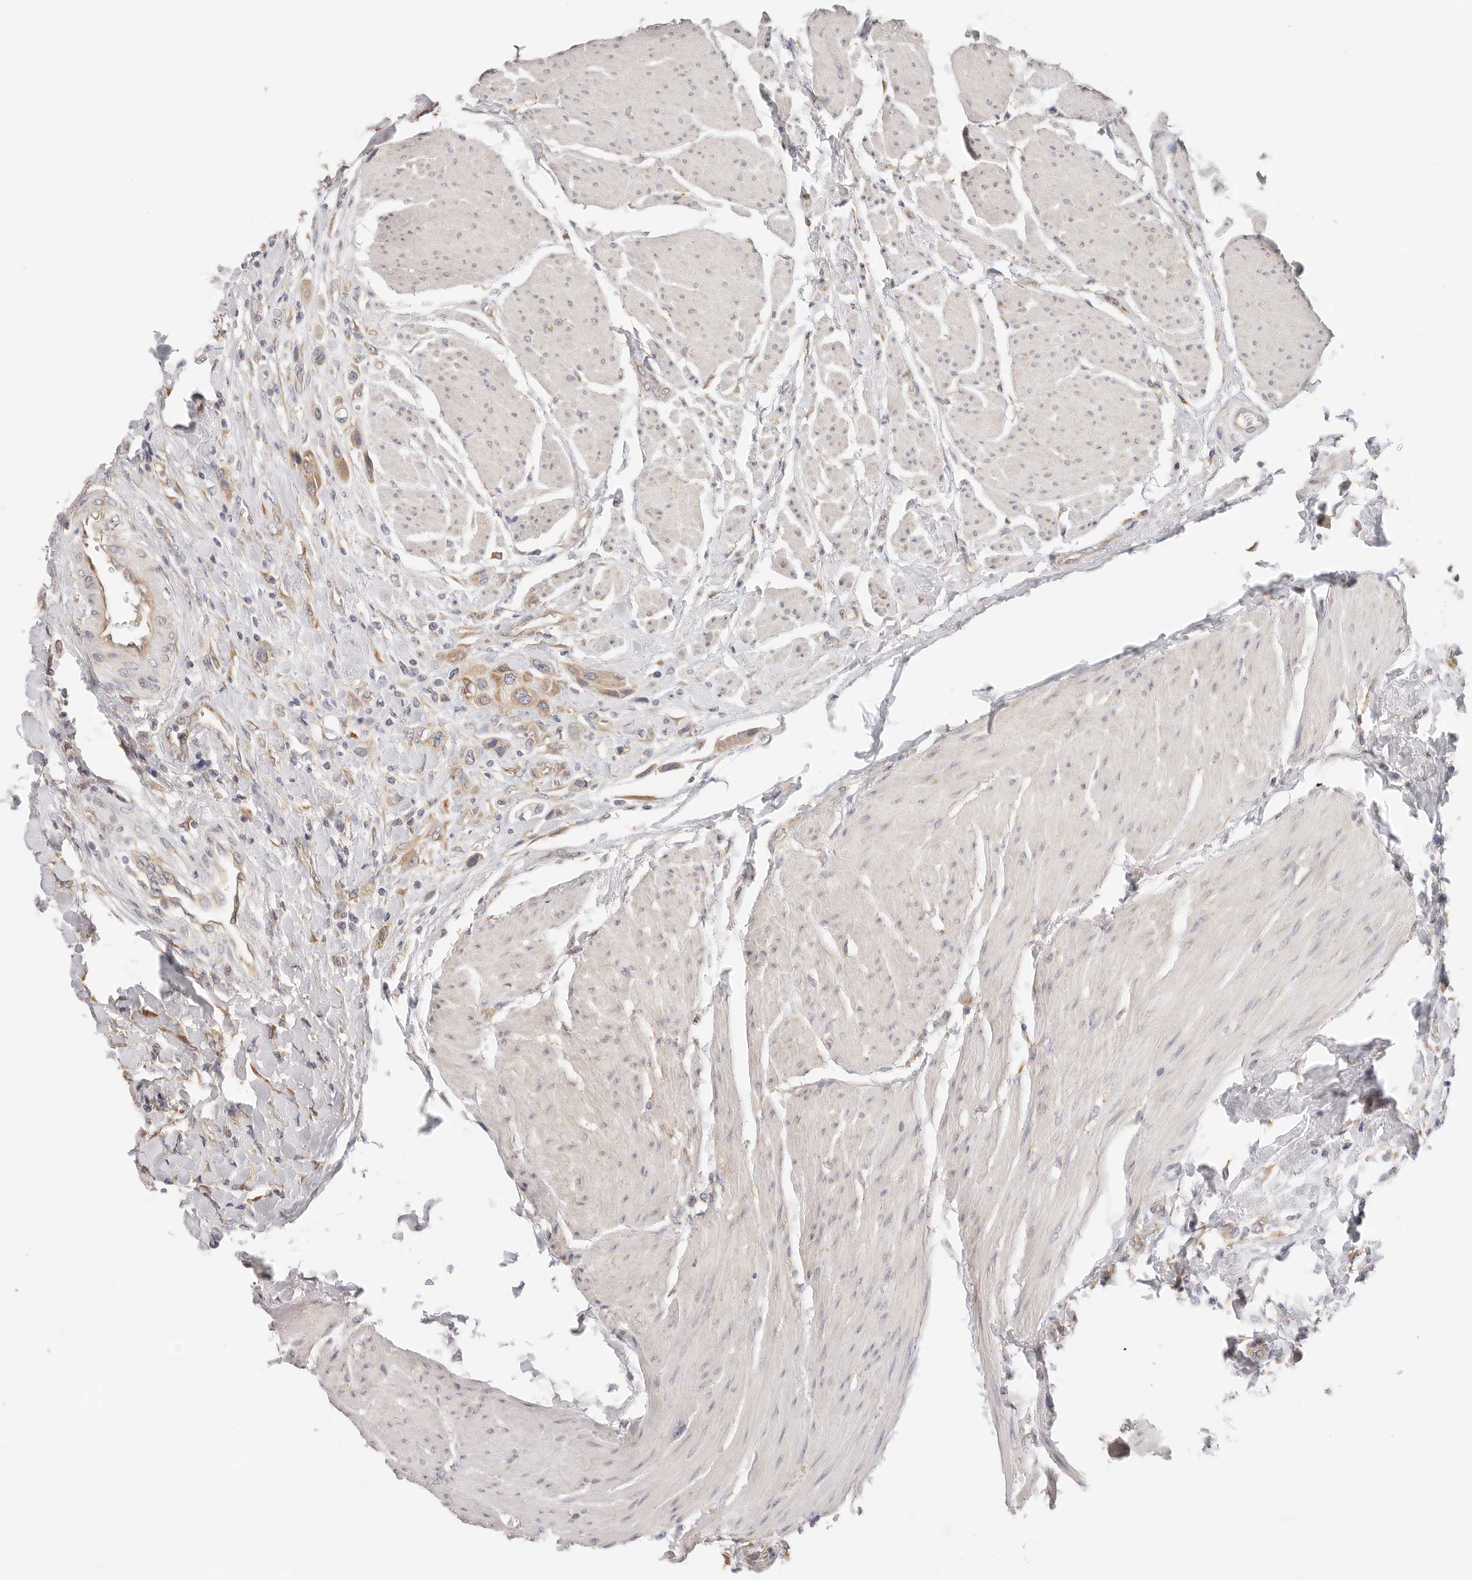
{"staining": {"intensity": "weak", "quantity": ">75%", "location": "cytoplasmic/membranous"}, "tissue": "urothelial cancer", "cell_type": "Tumor cells", "image_type": "cancer", "snomed": [{"axis": "morphology", "description": "Urothelial carcinoma, High grade"}, {"axis": "topography", "description": "Urinary bladder"}], "caption": "Urothelial cancer stained with DAB IHC shows low levels of weak cytoplasmic/membranous staining in approximately >75% of tumor cells.", "gene": "AFDN", "patient": {"sex": "male", "age": 50}}